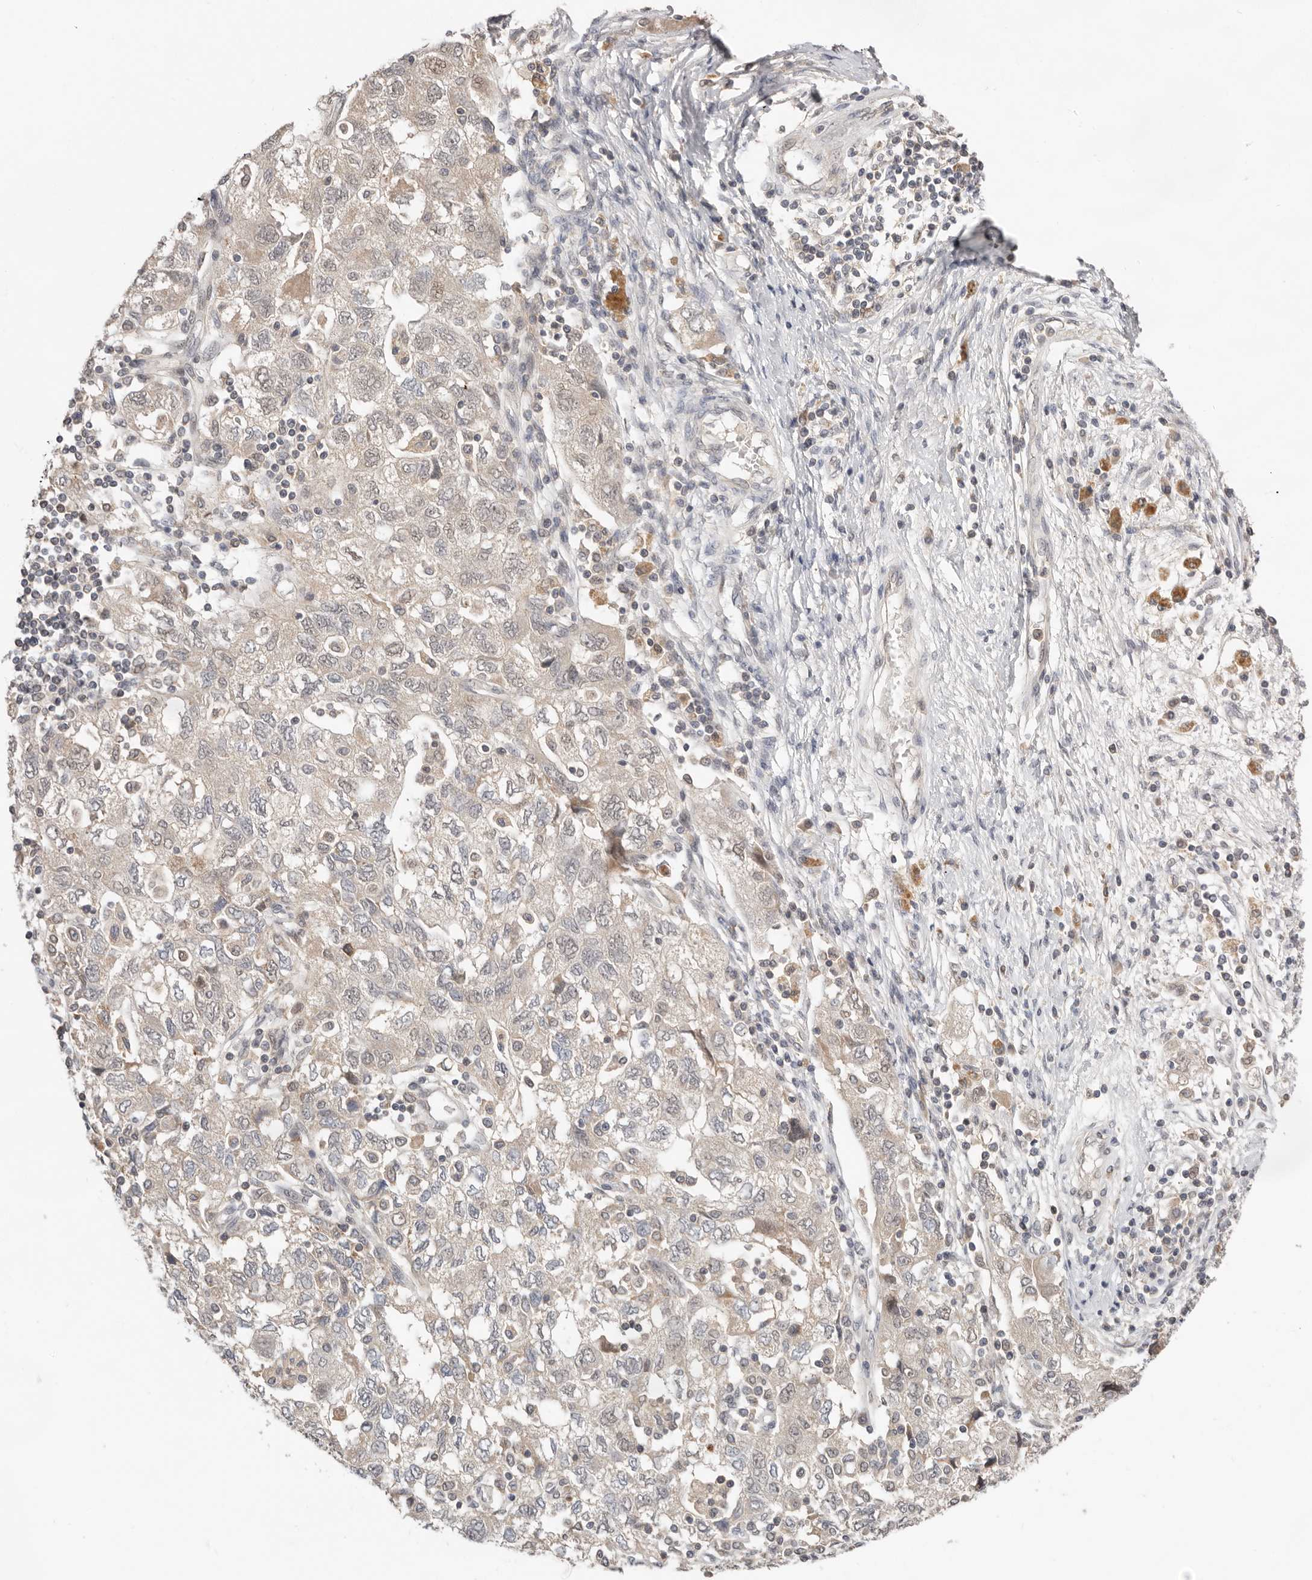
{"staining": {"intensity": "negative", "quantity": "none", "location": "none"}, "tissue": "ovarian cancer", "cell_type": "Tumor cells", "image_type": "cancer", "snomed": [{"axis": "morphology", "description": "Carcinoma, NOS"}, {"axis": "morphology", "description": "Cystadenocarcinoma, serous, NOS"}, {"axis": "topography", "description": "Ovary"}], "caption": "A micrograph of human ovarian cancer (serous cystadenocarcinoma) is negative for staining in tumor cells.", "gene": "BRCA2", "patient": {"sex": "female", "age": 69}}